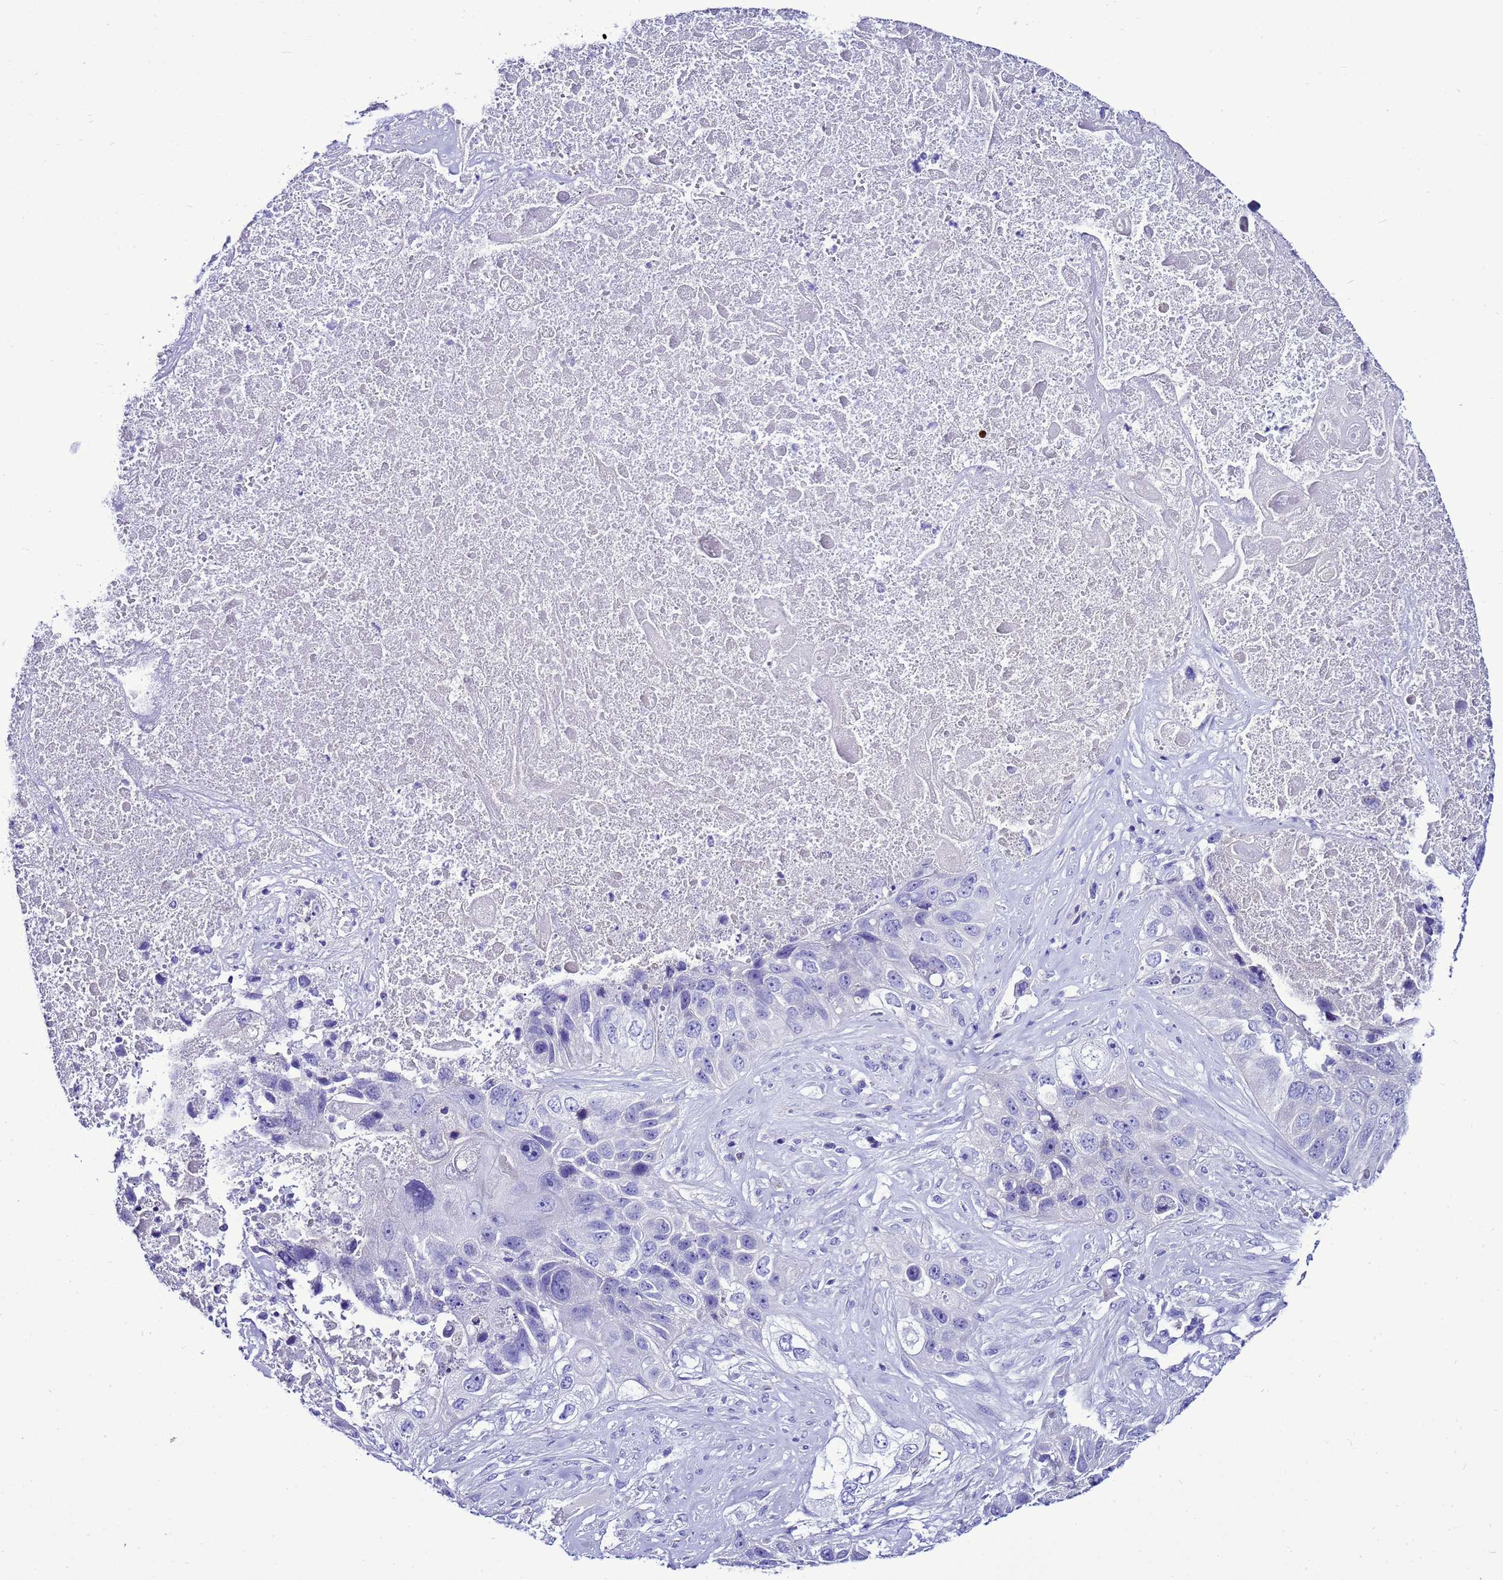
{"staining": {"intensity": "negative", "quantity": "none", "location": "none"}, "tissue": "lung cancer", "cell_type": "Tumor cells", "image_type": "cancer", "snomed": [{"axis": "morphology", "description": "Squamous cell carcinoma, NOS"}, {"axis": "topography", "description": "Lung"}], "caption": "A micrograph of human lung cancer (squamous cell carcinoma) is negative for staining in tumor cells.", "gene": "BEST2", "patient": {"sex": "male", "age": 61}}